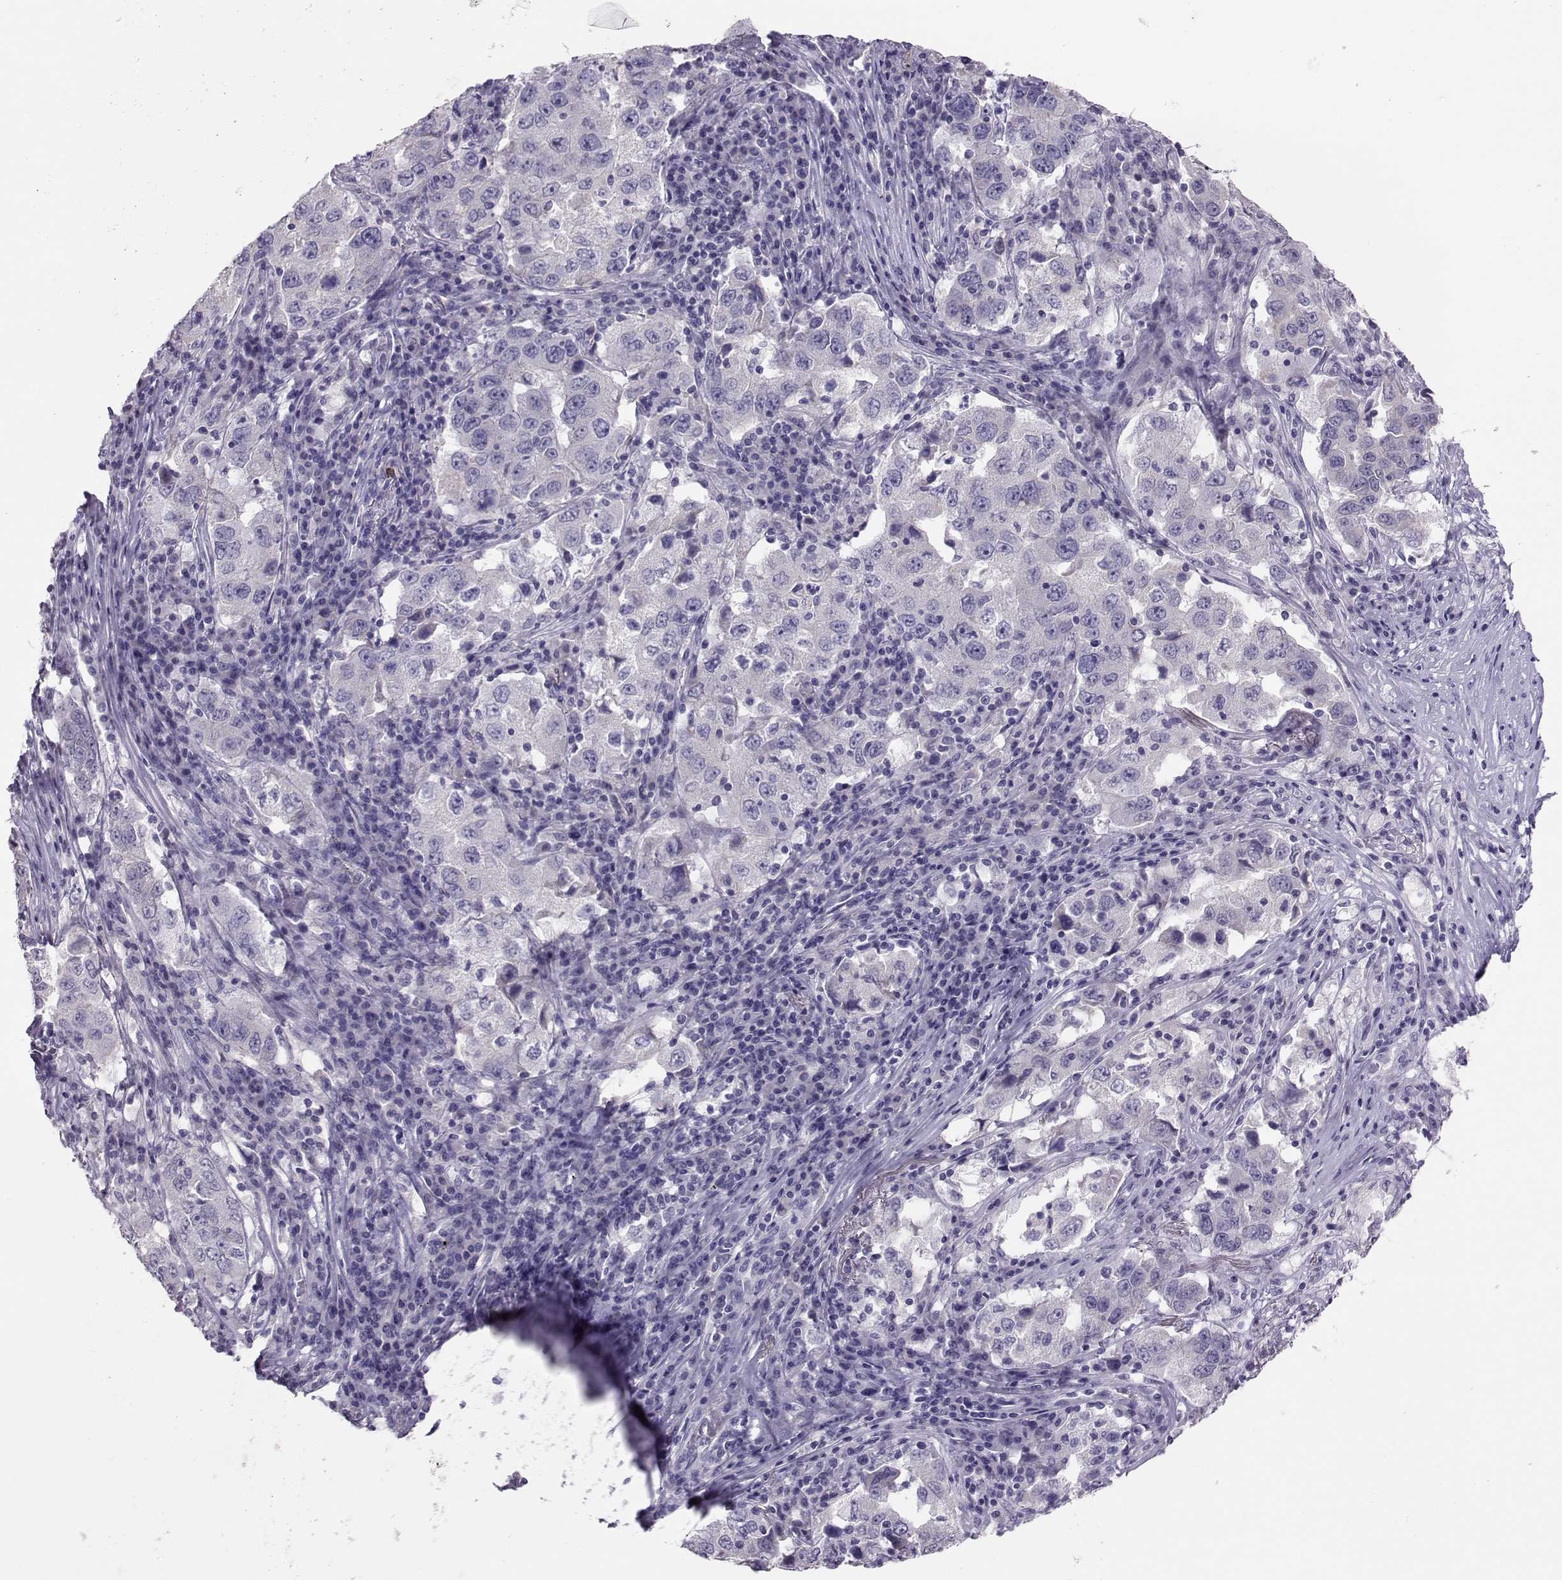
{"staining": {"intensity": "negative", "quantity": "none", "location": "none"}, "tissue": "lung cancer", "cell_type": "Tumor cells", "image_type": "cancer", "snomed": [{"axis": "morphology", "description": "Adenocarcinoma, NOS"}, {"axis": "topography", "description": "Lung"}], "caption": "Immunohistochemistry (IHC) photomicrograph of neoplastic tissue: human lung cancer (adenocarcinoma) stained with DAB (3,3'-diaminobenzidine) exhibits no significant protein expression in tumor cells.", "gene": "DNAAF1", "patient": {"sex": "male", "age": 73}}